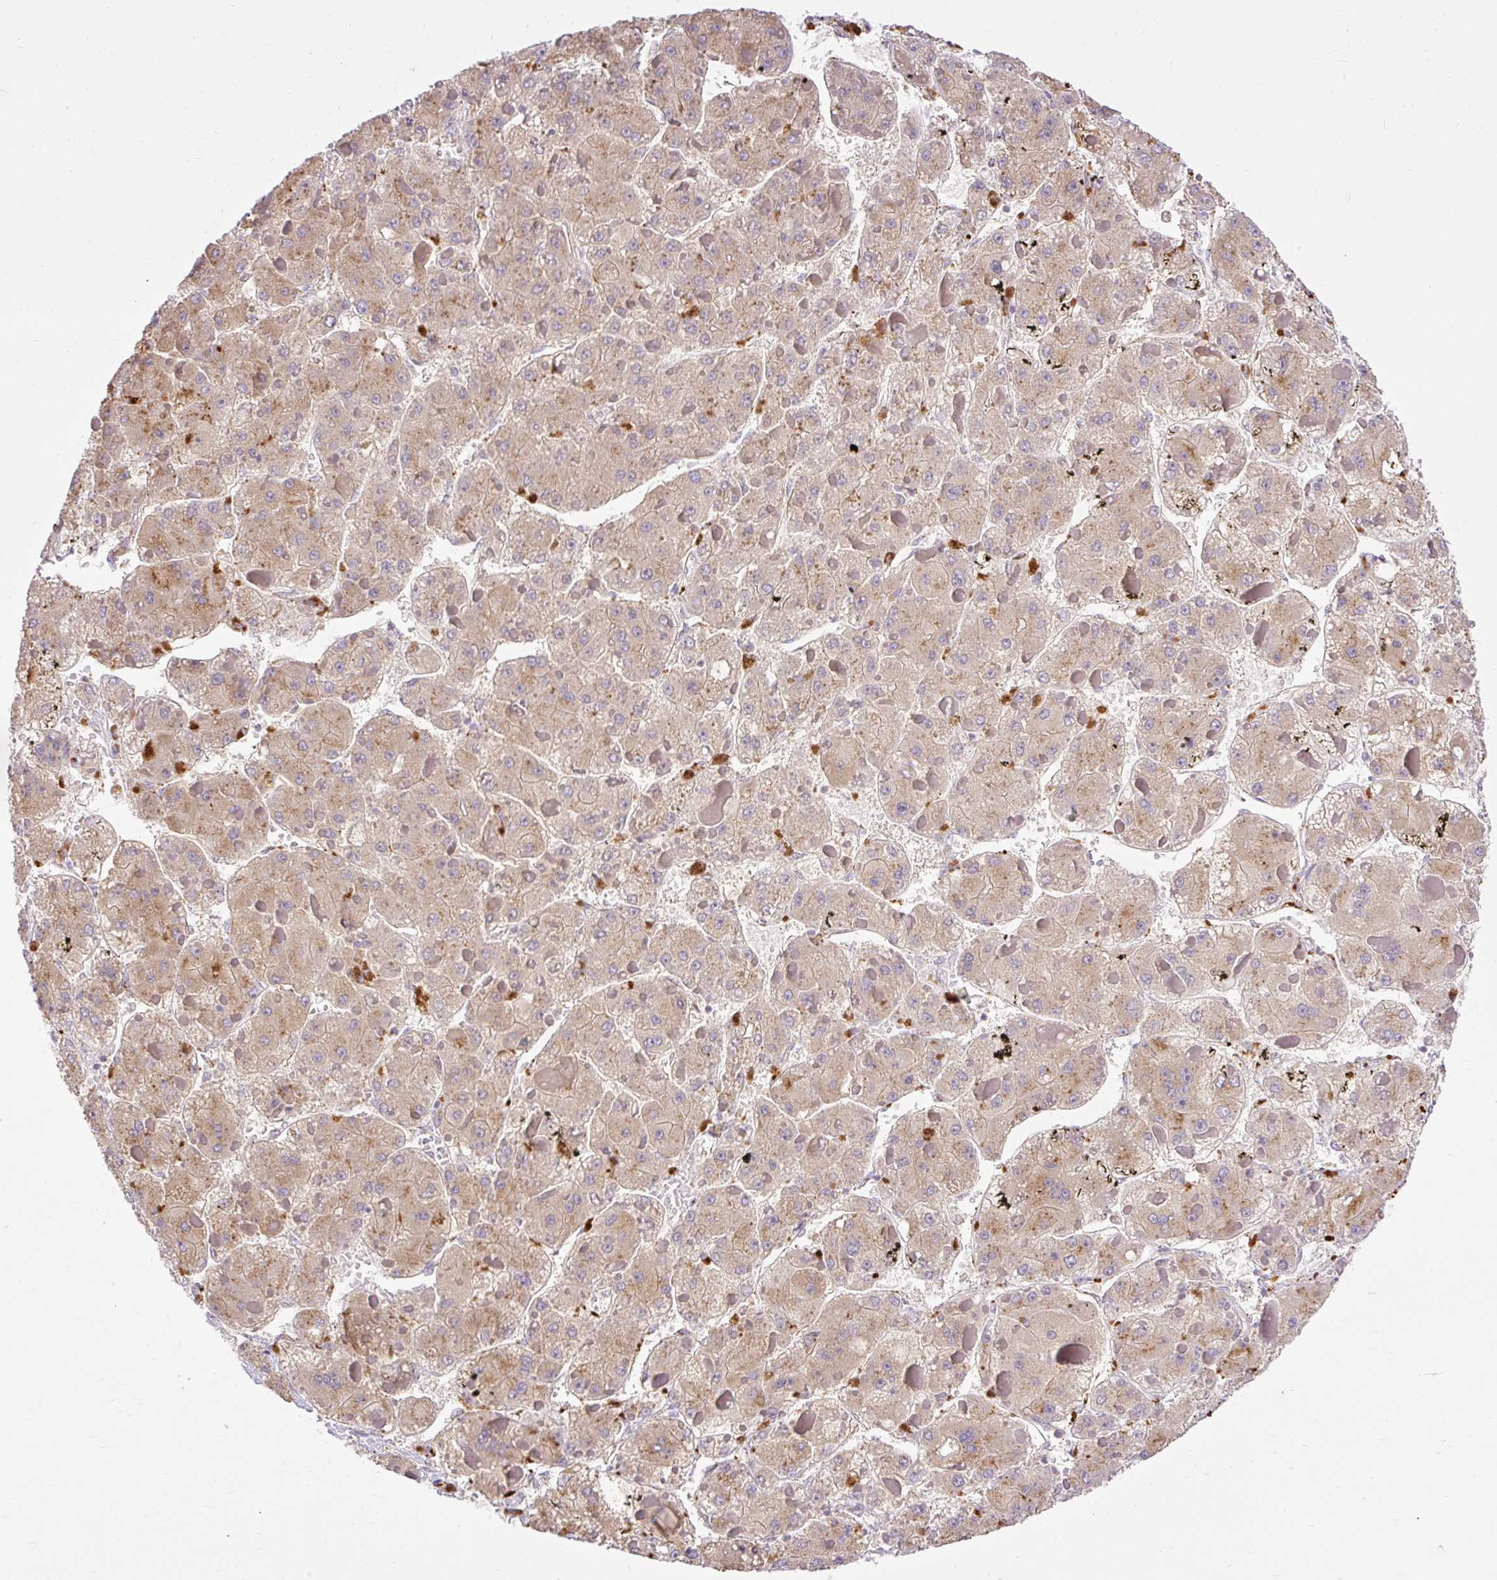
{"staining": {"intensity": "weak", "quantity": ">75%", "location": "cytoplasmic/membranous"}, "tissue": "liver cancer", "cell_type": "Tumor cells", "image_type": "cancer", "snomed": [{"axis": "morphology", "description": "Carcinoma, Hepatocellular, NOS"}, {"axis": "topography", "description": "Liver"}], "caption": "DAB immunohistochemical staining of human hepatocellular carcinoma (liver) demonstrates weak cytoplasmic/membranous protein staining in approximately >75% of tumor cells.", "gene": "HEXB", "patient": {"sex": "female", "age": 73}}